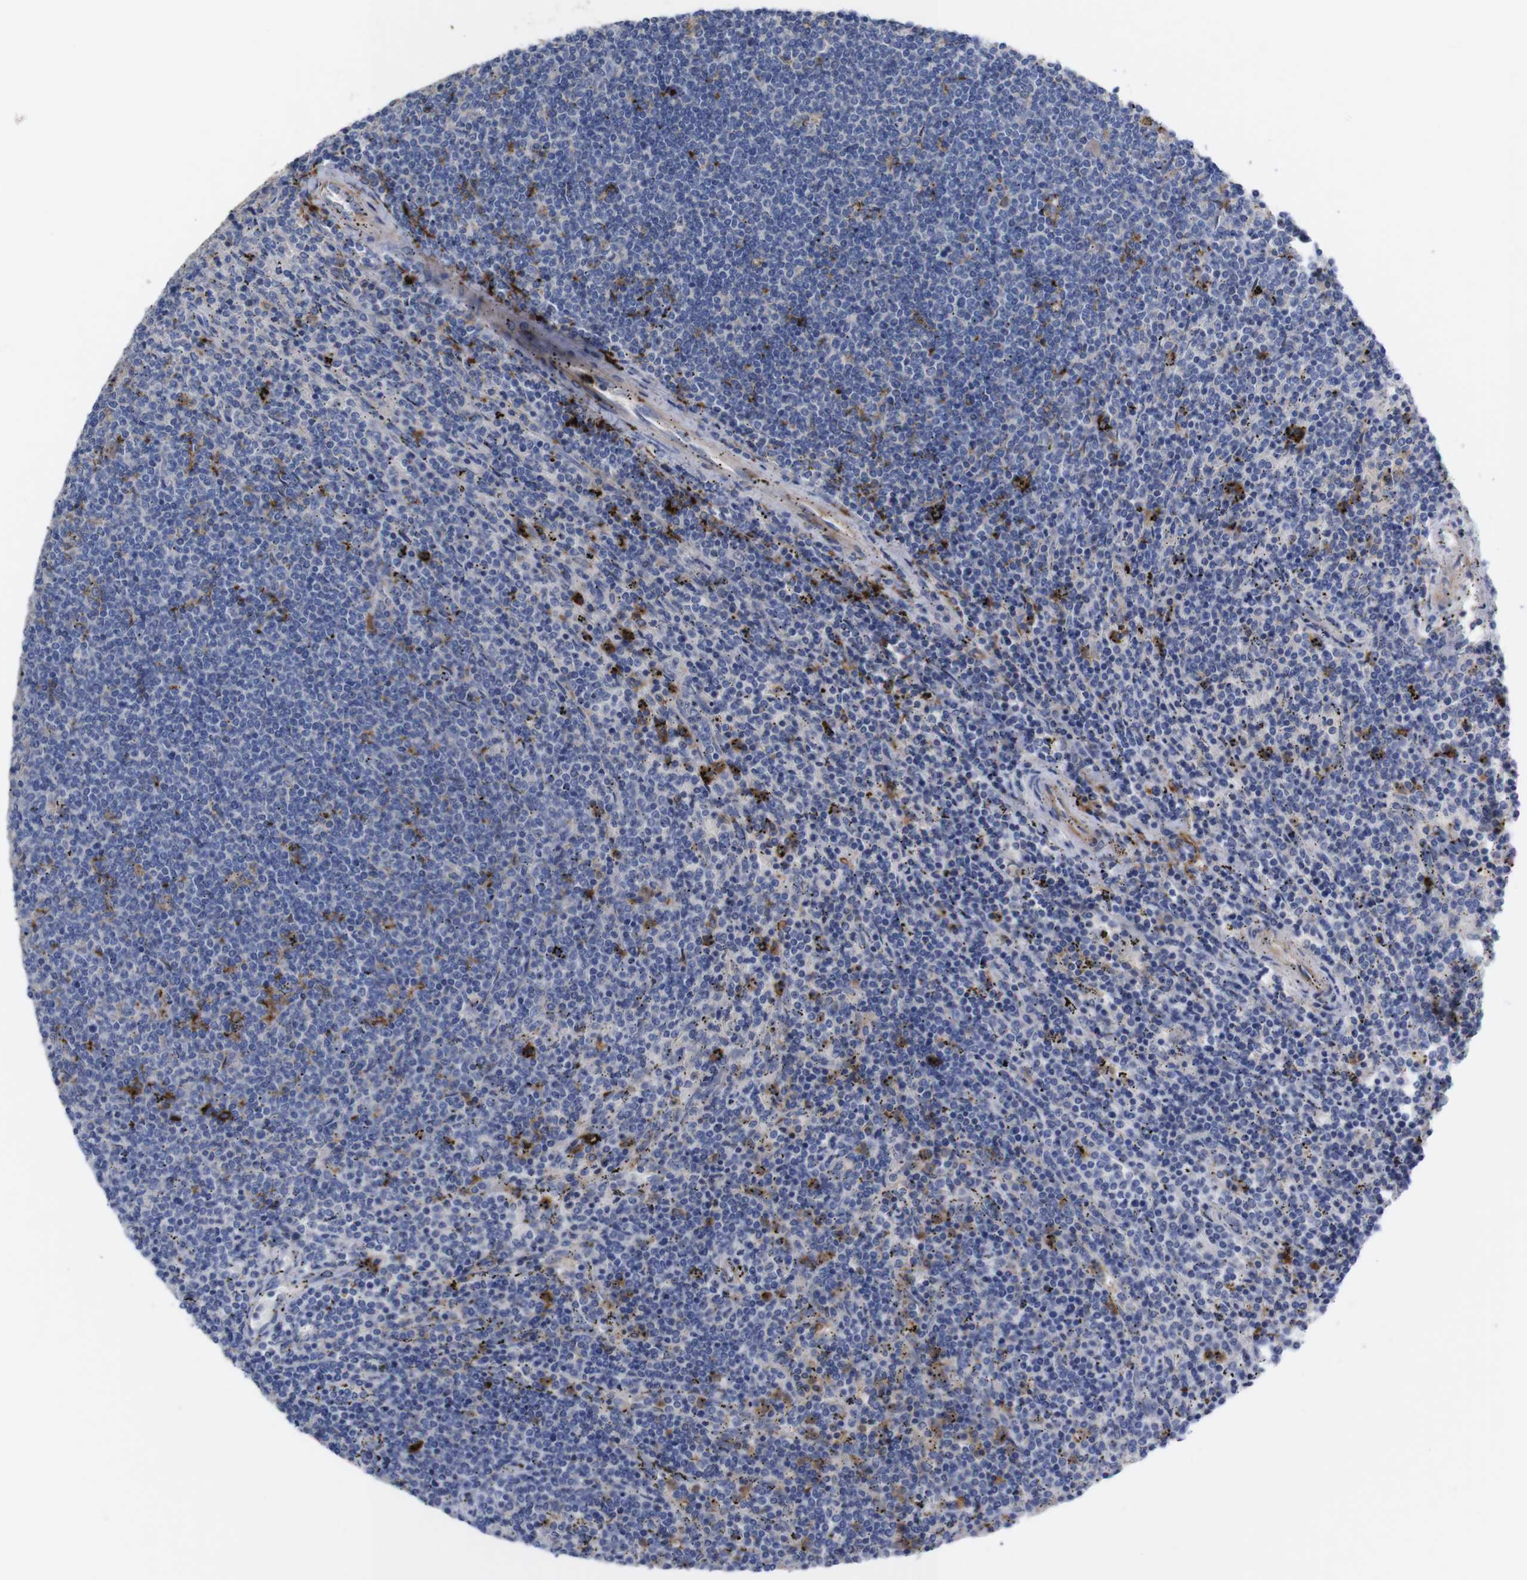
{"staining": {"intensity": "negative", "quantity": "none", "location": "none"}, "tissue": "lymphoma", "cell_type": "Tumor cells", "image_type": "cancer", "snomed": [{"axis": "morphology", "description": "Malignant lymphoma, non-Hodgkin's type, Low grade"}, {"axis": "topography", "description": "Spleen"}], "caption": "A high-resolution histopathology image shows IHC staining of lymphoma, which exhibits no significant expression in tumor cells.", "gene": "C5AR1", "patient": {"sex": "female", "age": 50}}